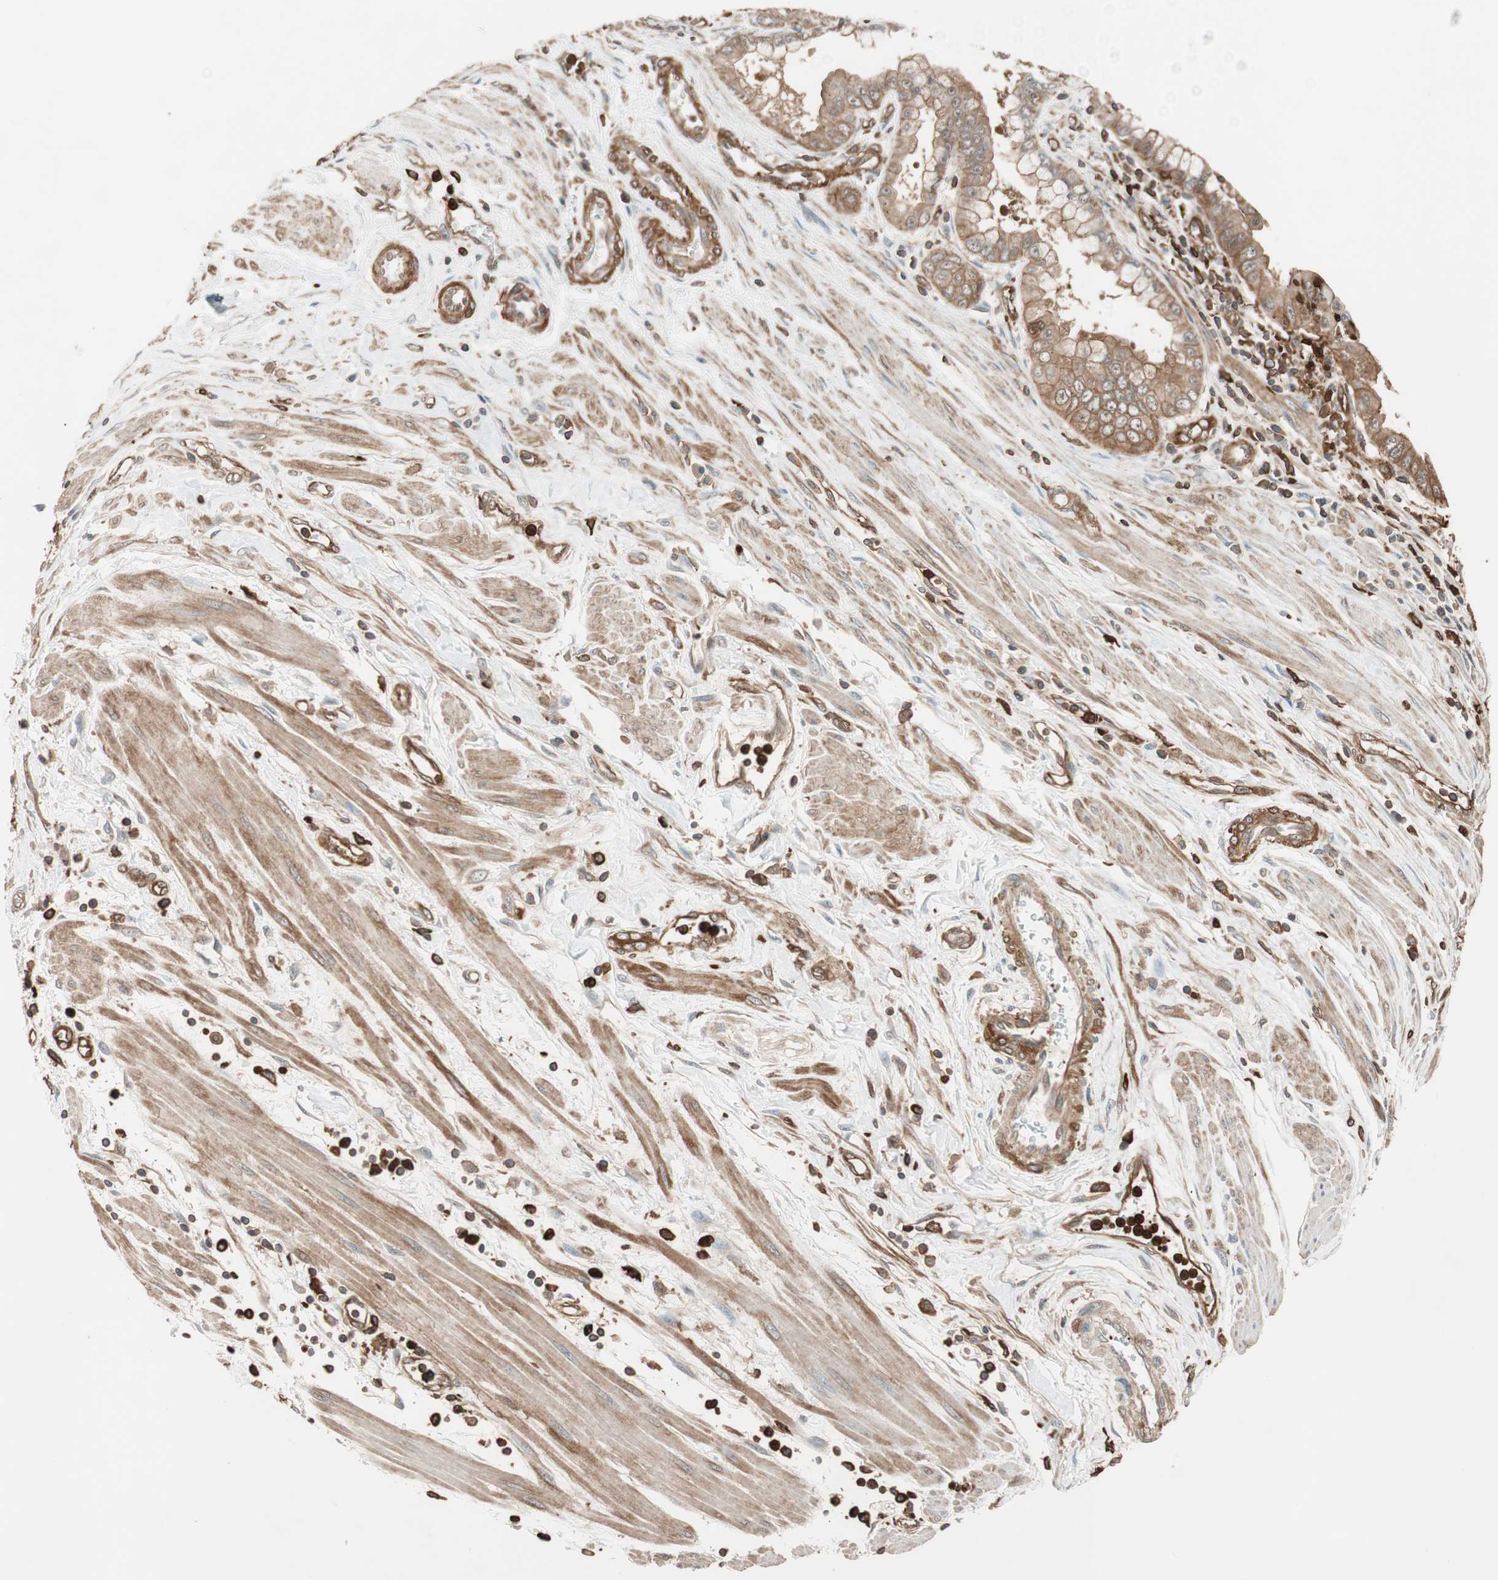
{"staining": {"intensity": "strong", "quantity": ">75%", "location": "cytoplasmic/membranous"}, "tissue": "pancreatic cancer", "cell_type": "Tumor cells", "image_type": "cancer", "snomed": [{"axis": "morphology", "description": "Normal tissue, NOS"}, {"axis": "topography", "description": "Lymph node"}], "caption": "Brown immunohistochemical staining in pancreatic cancer demonstrates strong cytoplasmic/membranous staining in approximately >75% of tumor cells. The staining was performed using DAB to visualize the protein expression in brown, while the nuclei were stained in blue with hematoxylin (Magnification: 20x).", "gene": "VASP", "patient": {"sex": "male", "age": 50}}